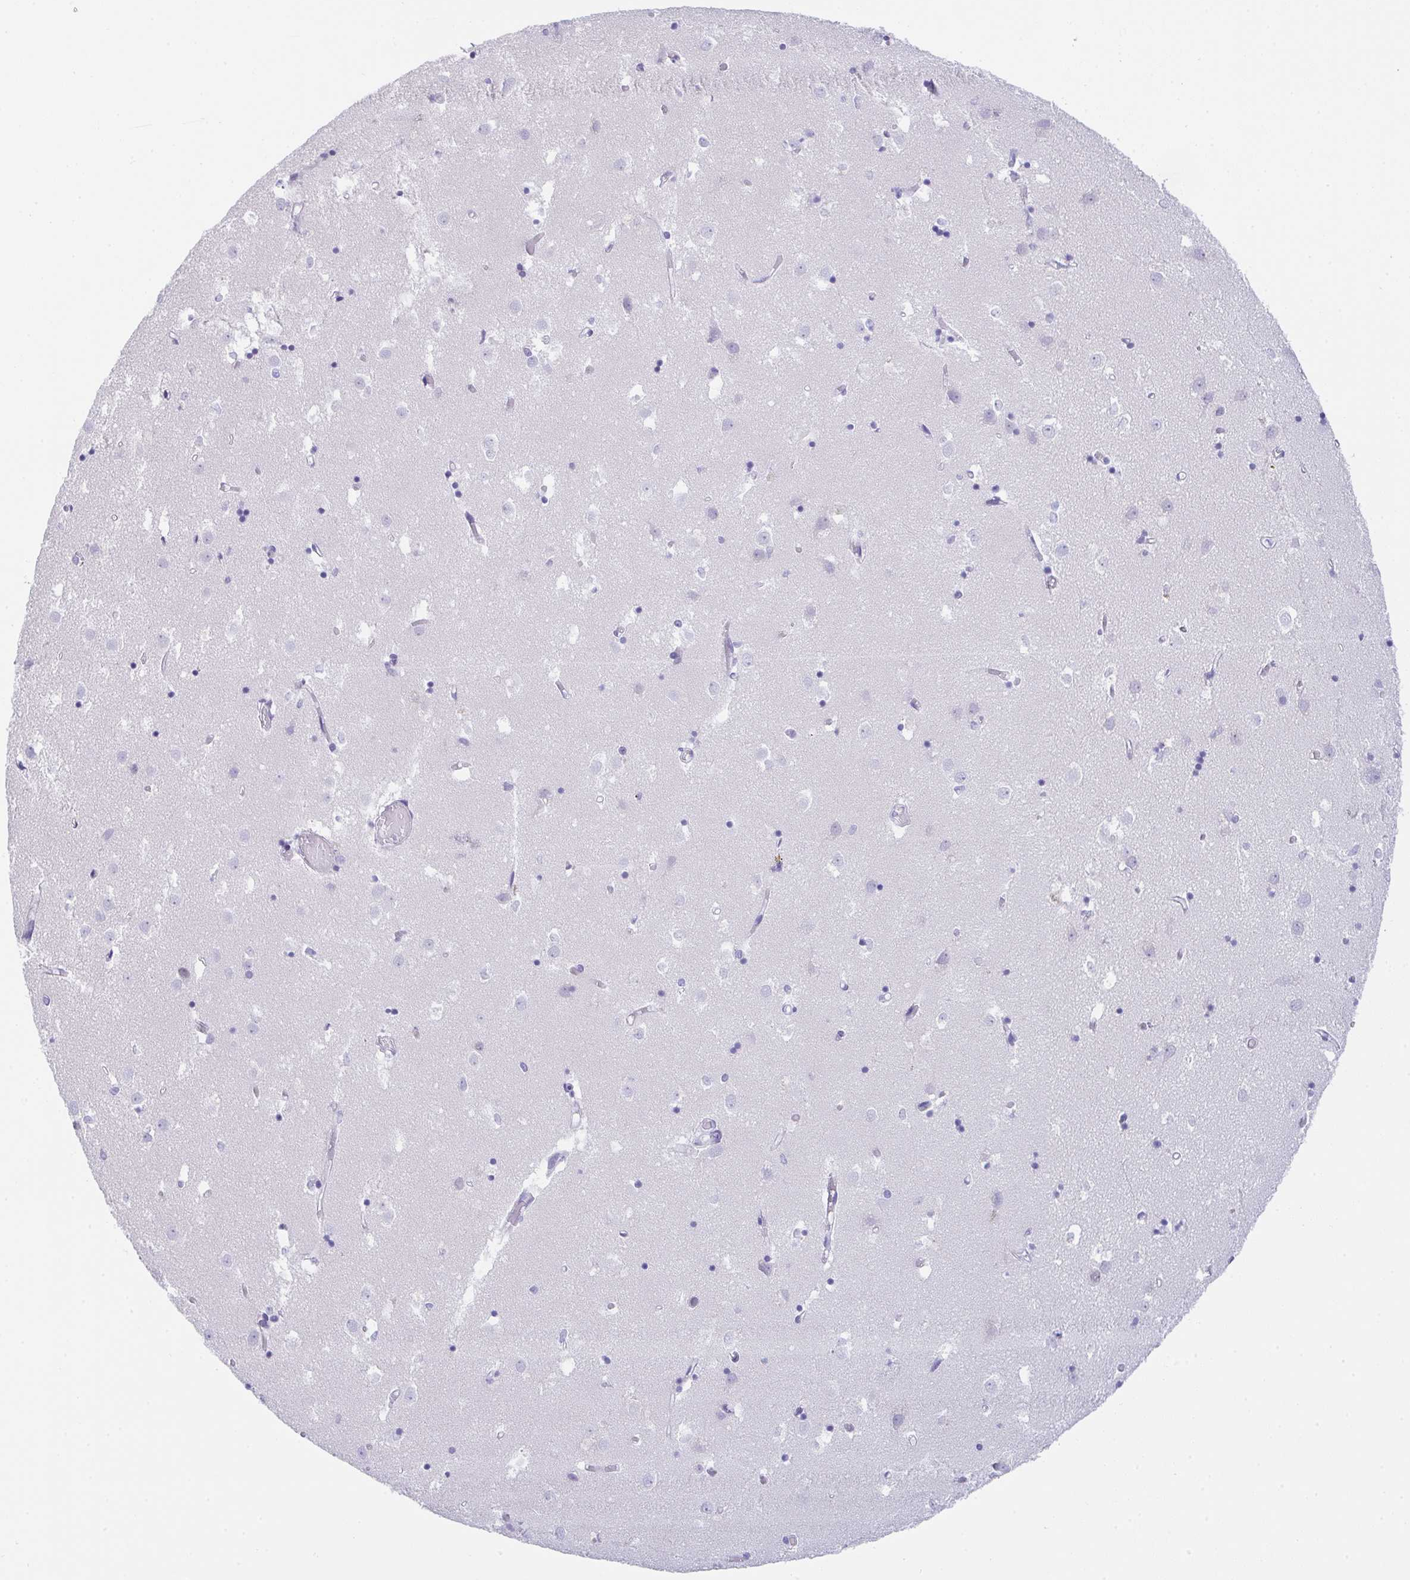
{"staining": {"intensity": "negative", "quantity": "none", "location": "none"}, "tissue": "caudate", "cell_type": "Glial cells", "image_type": "normal", "snomed": [{"axis": "morphology", "description": "Normal tissue, NOS"}, {"axis": "topography", "description": "Lateral ventricle wall"}], "caption": "This is an IHC photomicrograph of unremarkable human caudate. There is no expression in glial cells.", "gene": "KMT2E", "patient": {"sex": "male", "age": 70}}